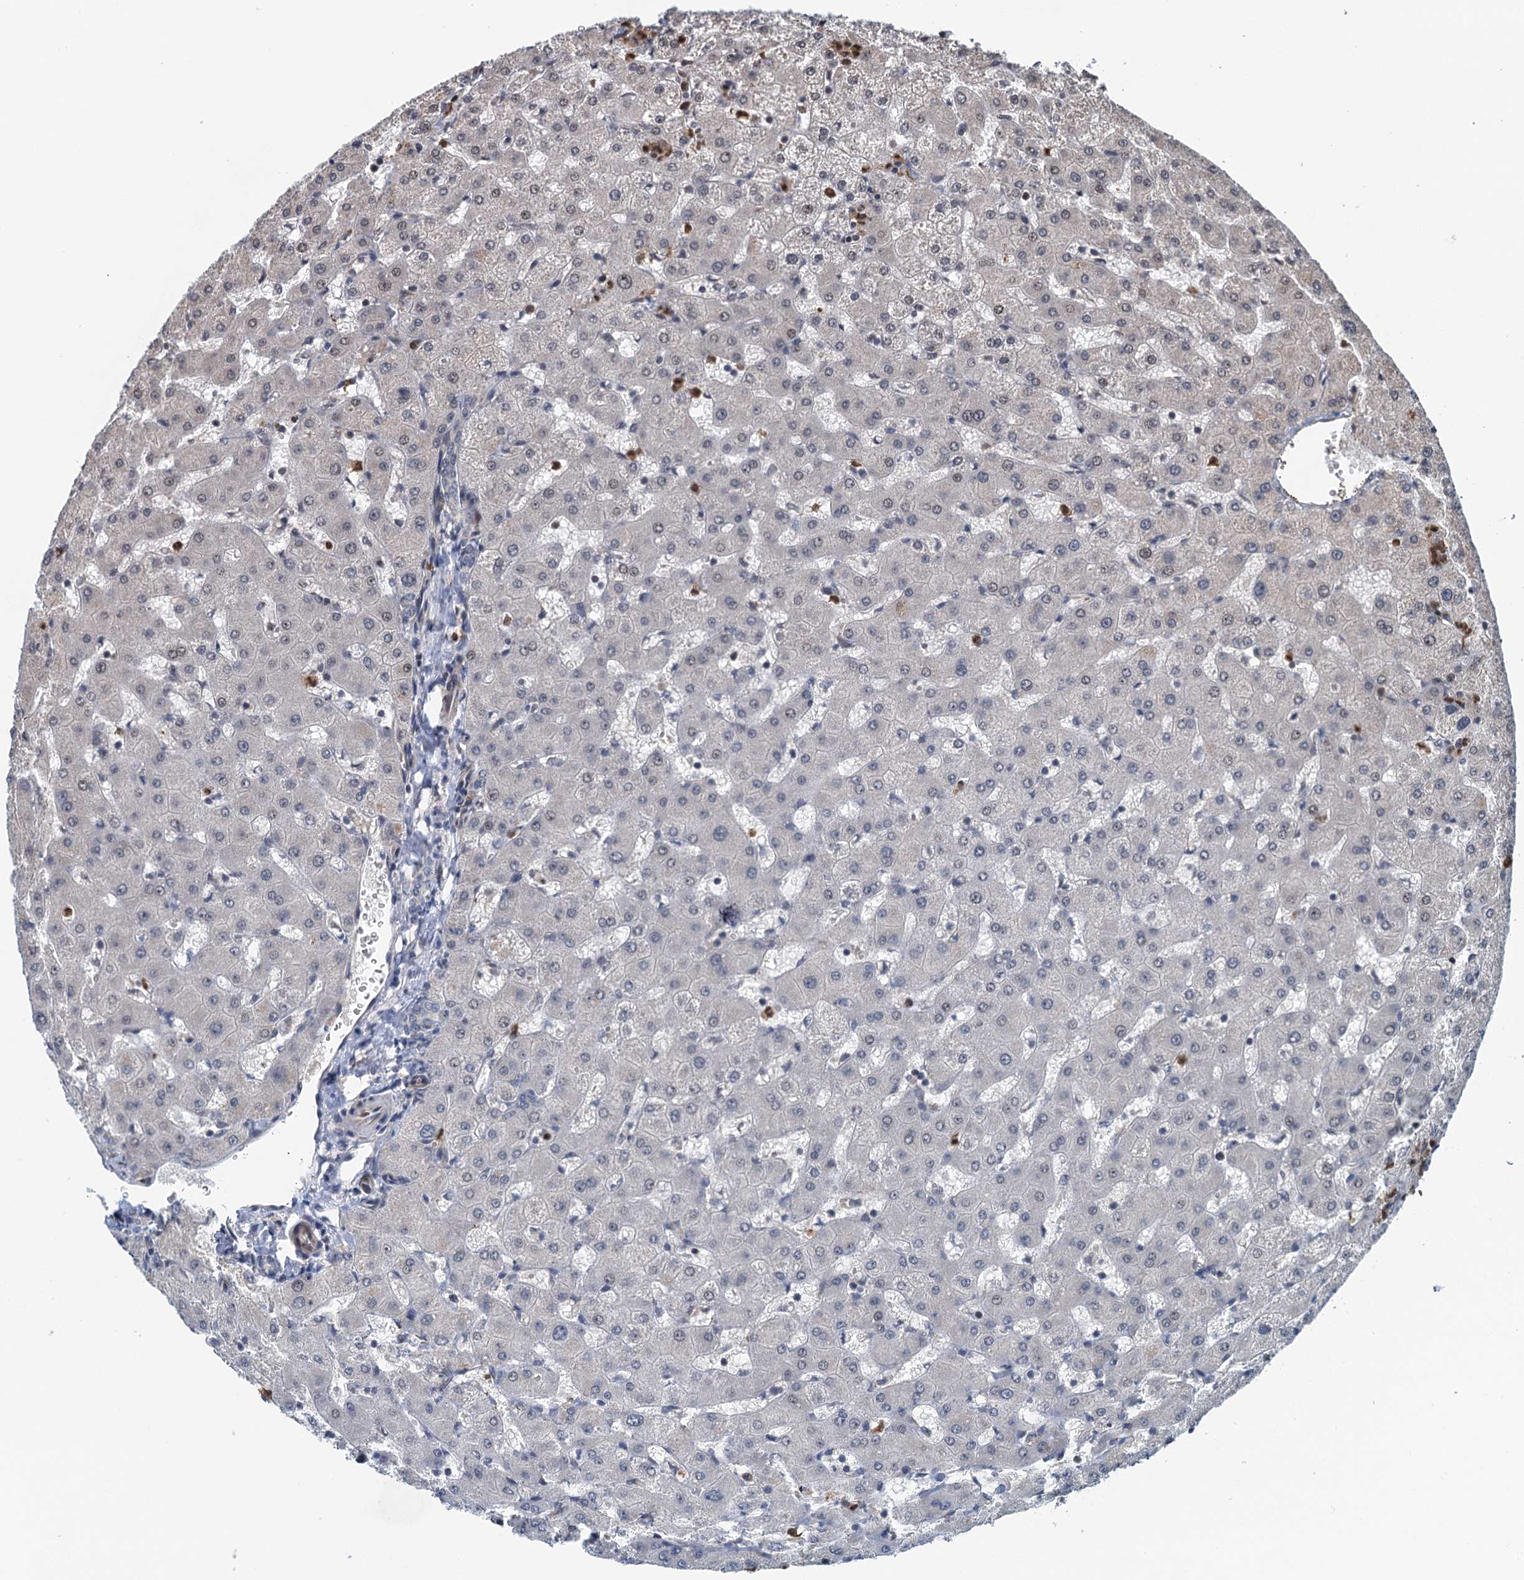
{"staining": {"intensity": "negative", "quantity": "none", "location": "none"}, "tissue": "liver", "cell_type": "Cholangiocytes", "image_type": "normal", "snomed": [{"axis": "morphology", "description": "Normal tissue, NOS"}, {"axis": "topography", "description": "Liver"}], "caption": "Immunohistochemical staining of unremarkable liver reveals no significant expression in cholangiocytes.", "gene": "WHAMM", "patient": {"sex": "female", "age": 63}}